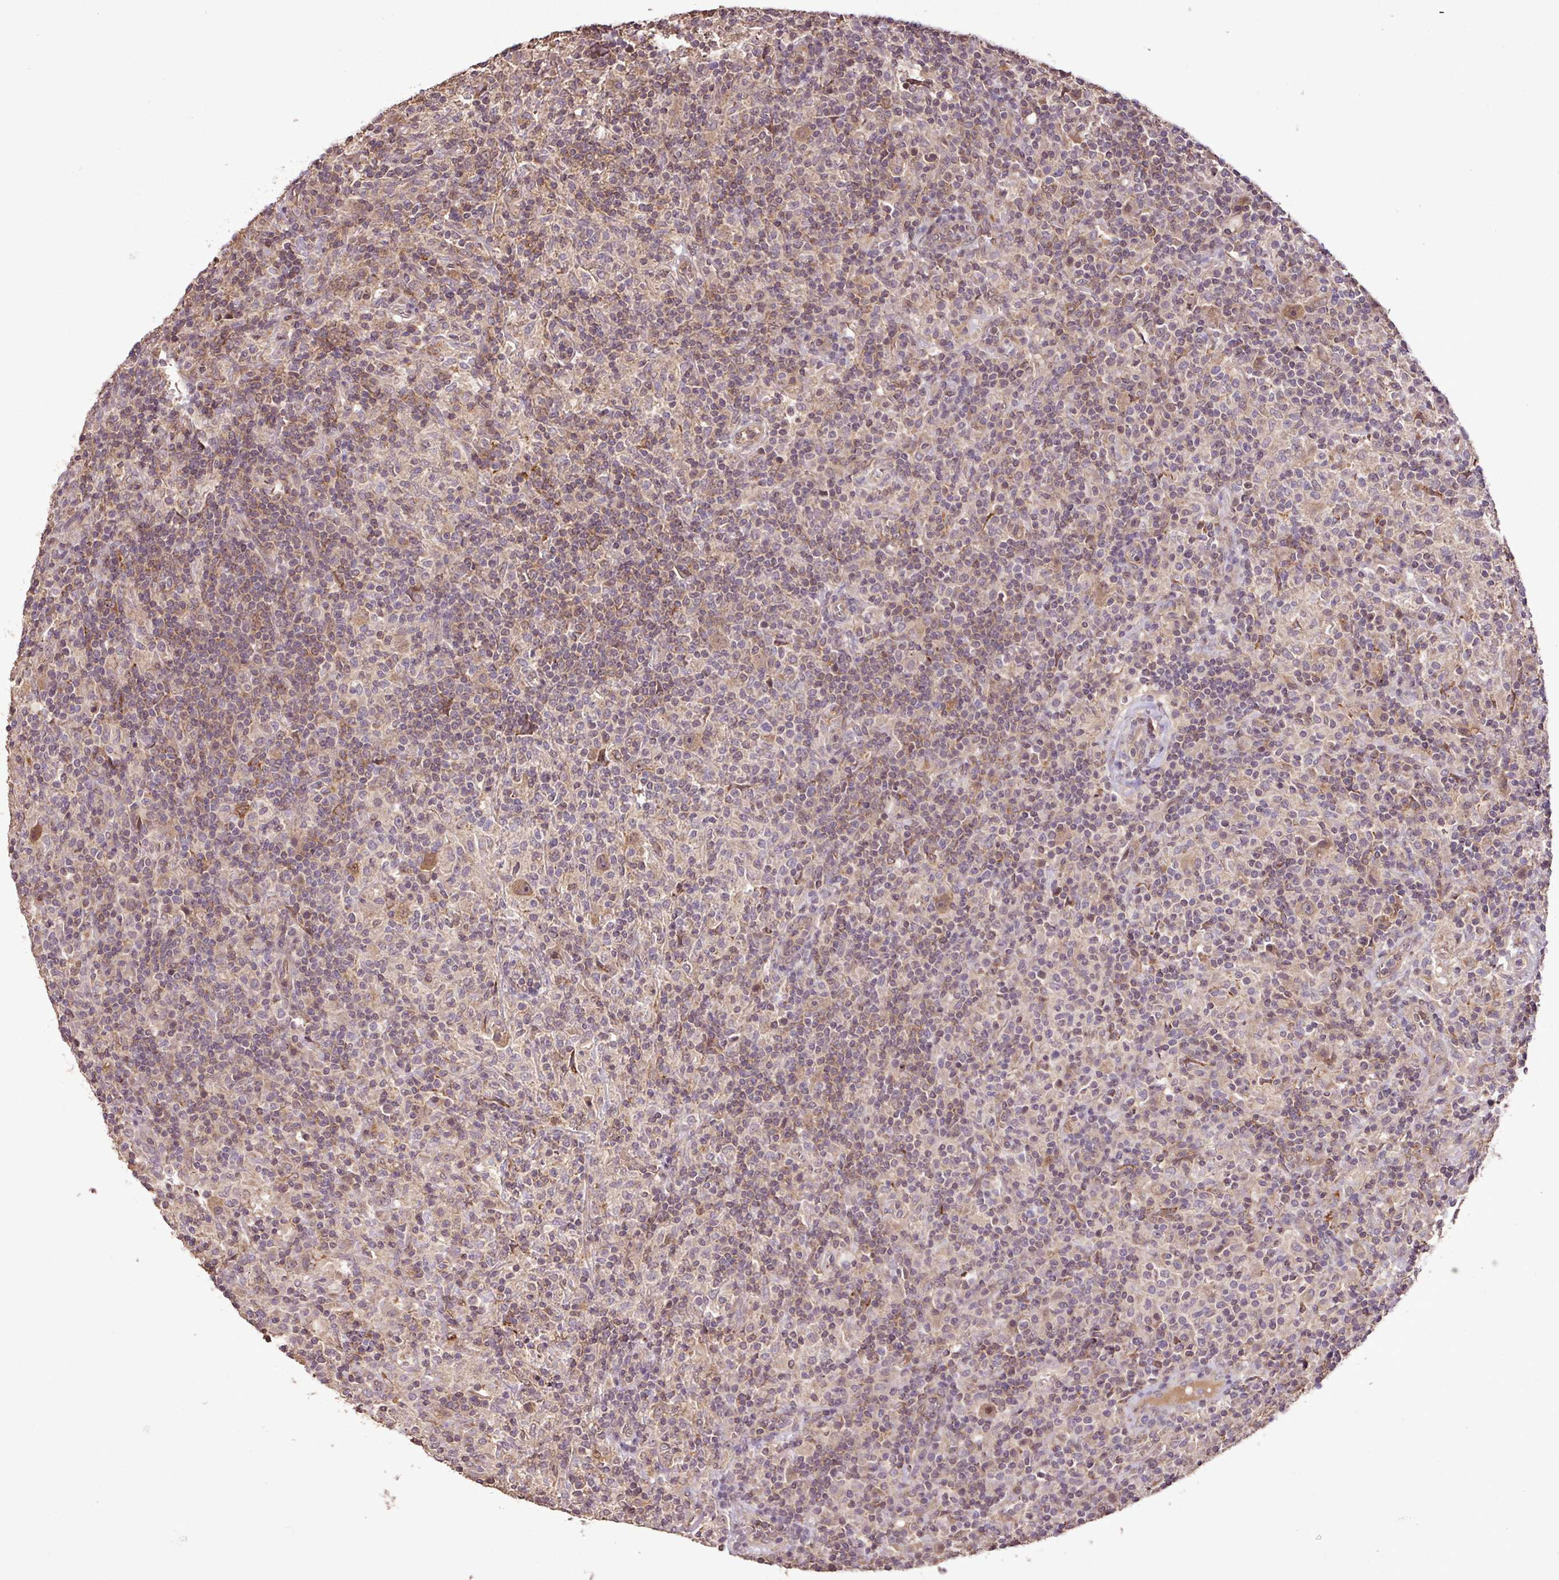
{"staining": {"intensity": "moderate", "quantity": ">75%", "location": "nuclear"}, "tissue": "lymphoma", "cell_type": "Tumor cells", "image_type": "cancer", "snomed": [{"axis": "morphology", "description": "Hodgkin's disease, NOS"}, {"axis": "topography", "description": "Lymph node"}], "caption": "IHC image of human Hodgkin's disease stained for a protein (brown), which exhibits medium levels of moderate nuclear staining in about >75% of tumor cells.", "gene": "FAIM", "patient": {"sex": "male", "age": 70}}